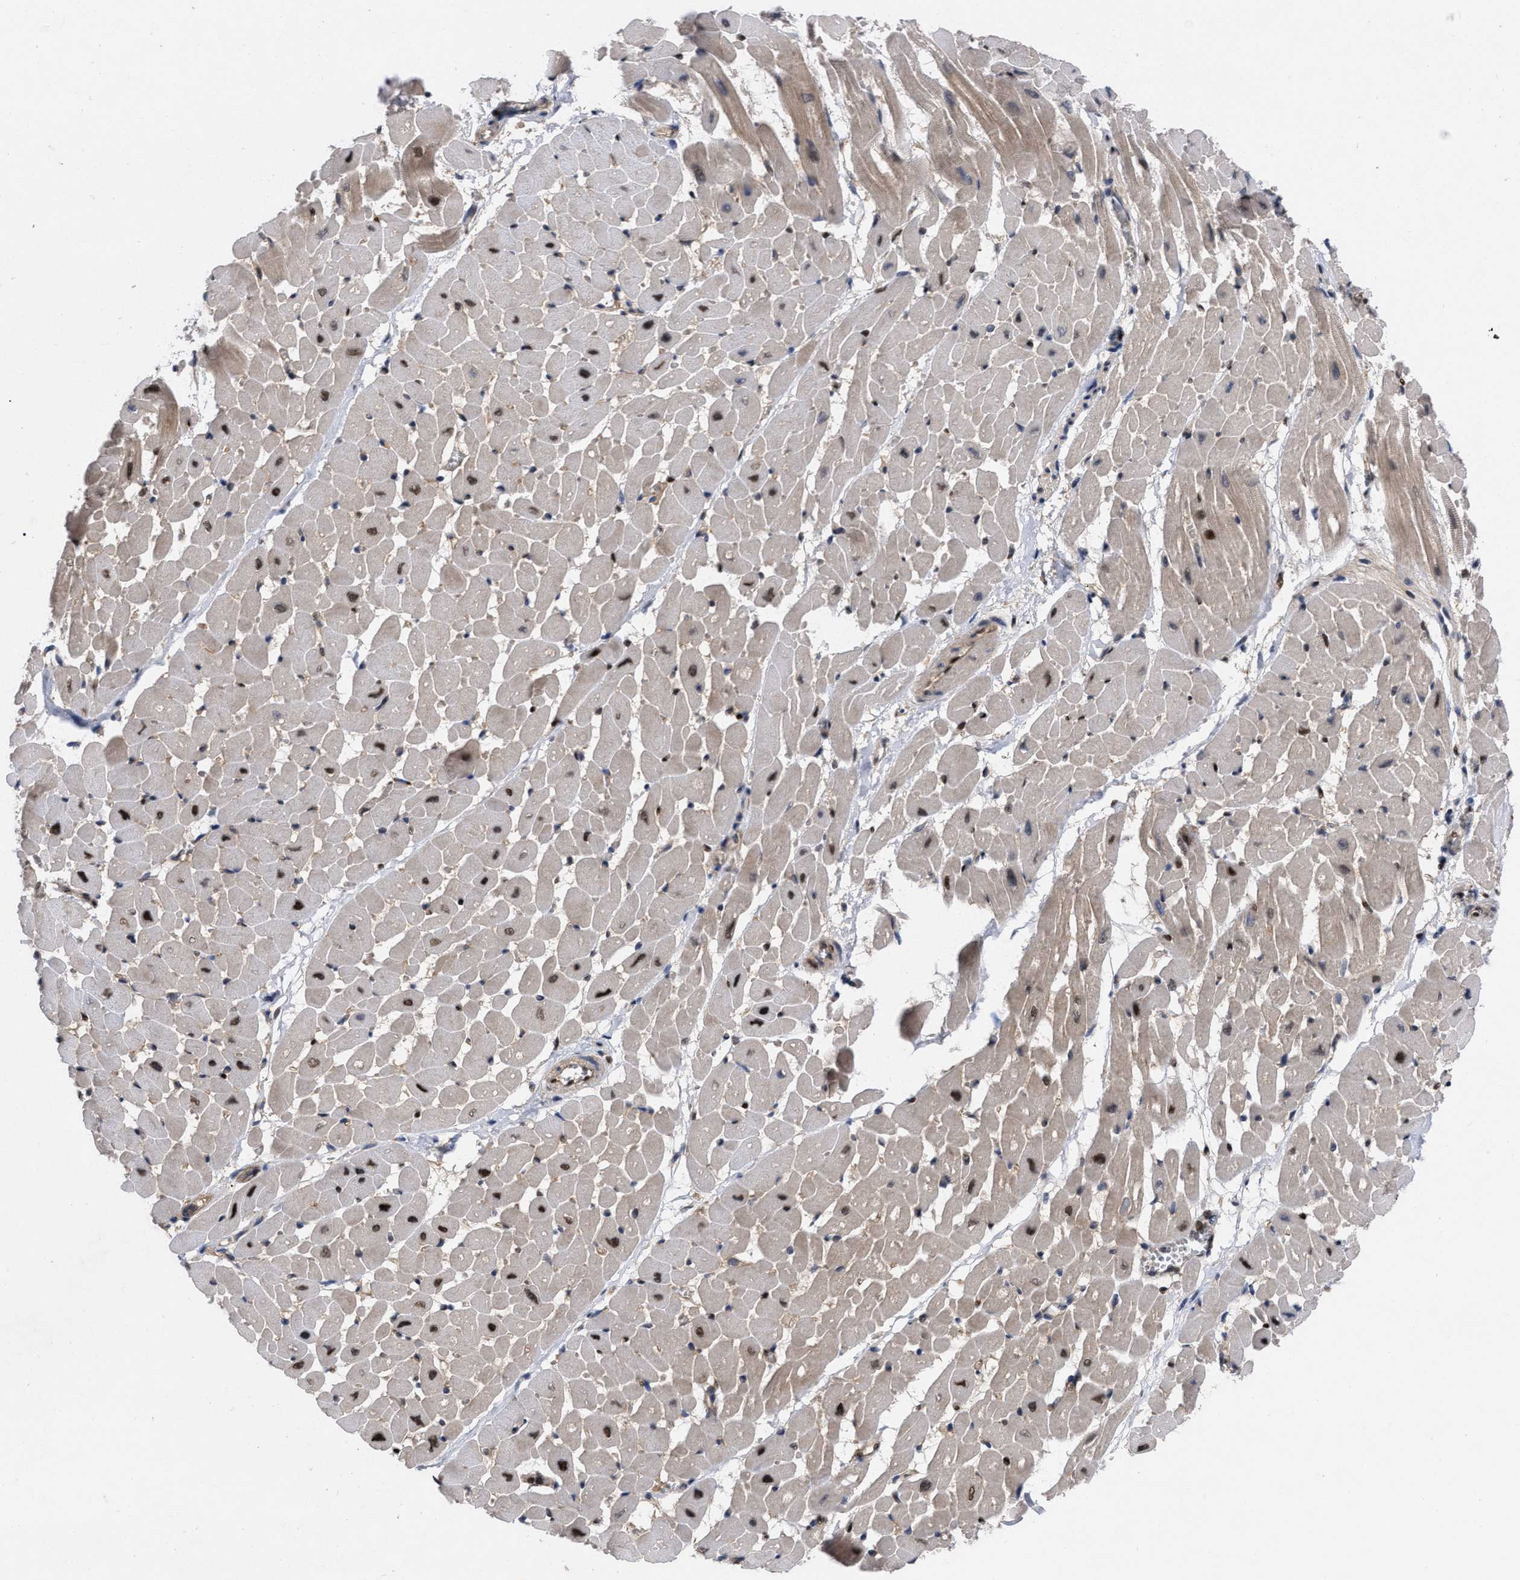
{"staining": {"intensity": "strong", "quantity": "<25%", "location": "cytoplasmic/membranous,nuclear"}, "tissue": "heart muscle", "cell_type": "Cardiomyocytes", "image_type": "normal", "snomed": [{"axis": "morphology", "description": "Normal tissue, NOS"}, {"axis": "topography", "description": "Heart"}], "caption": "Heart muscle stained for a protein shows strong cytoplasmic/membranous,nuclear positivity in cardiomyocytes. Nuclei are stained in blue.", "gene": "MDM4", "patient": {"sex": "male", "age": 45}}